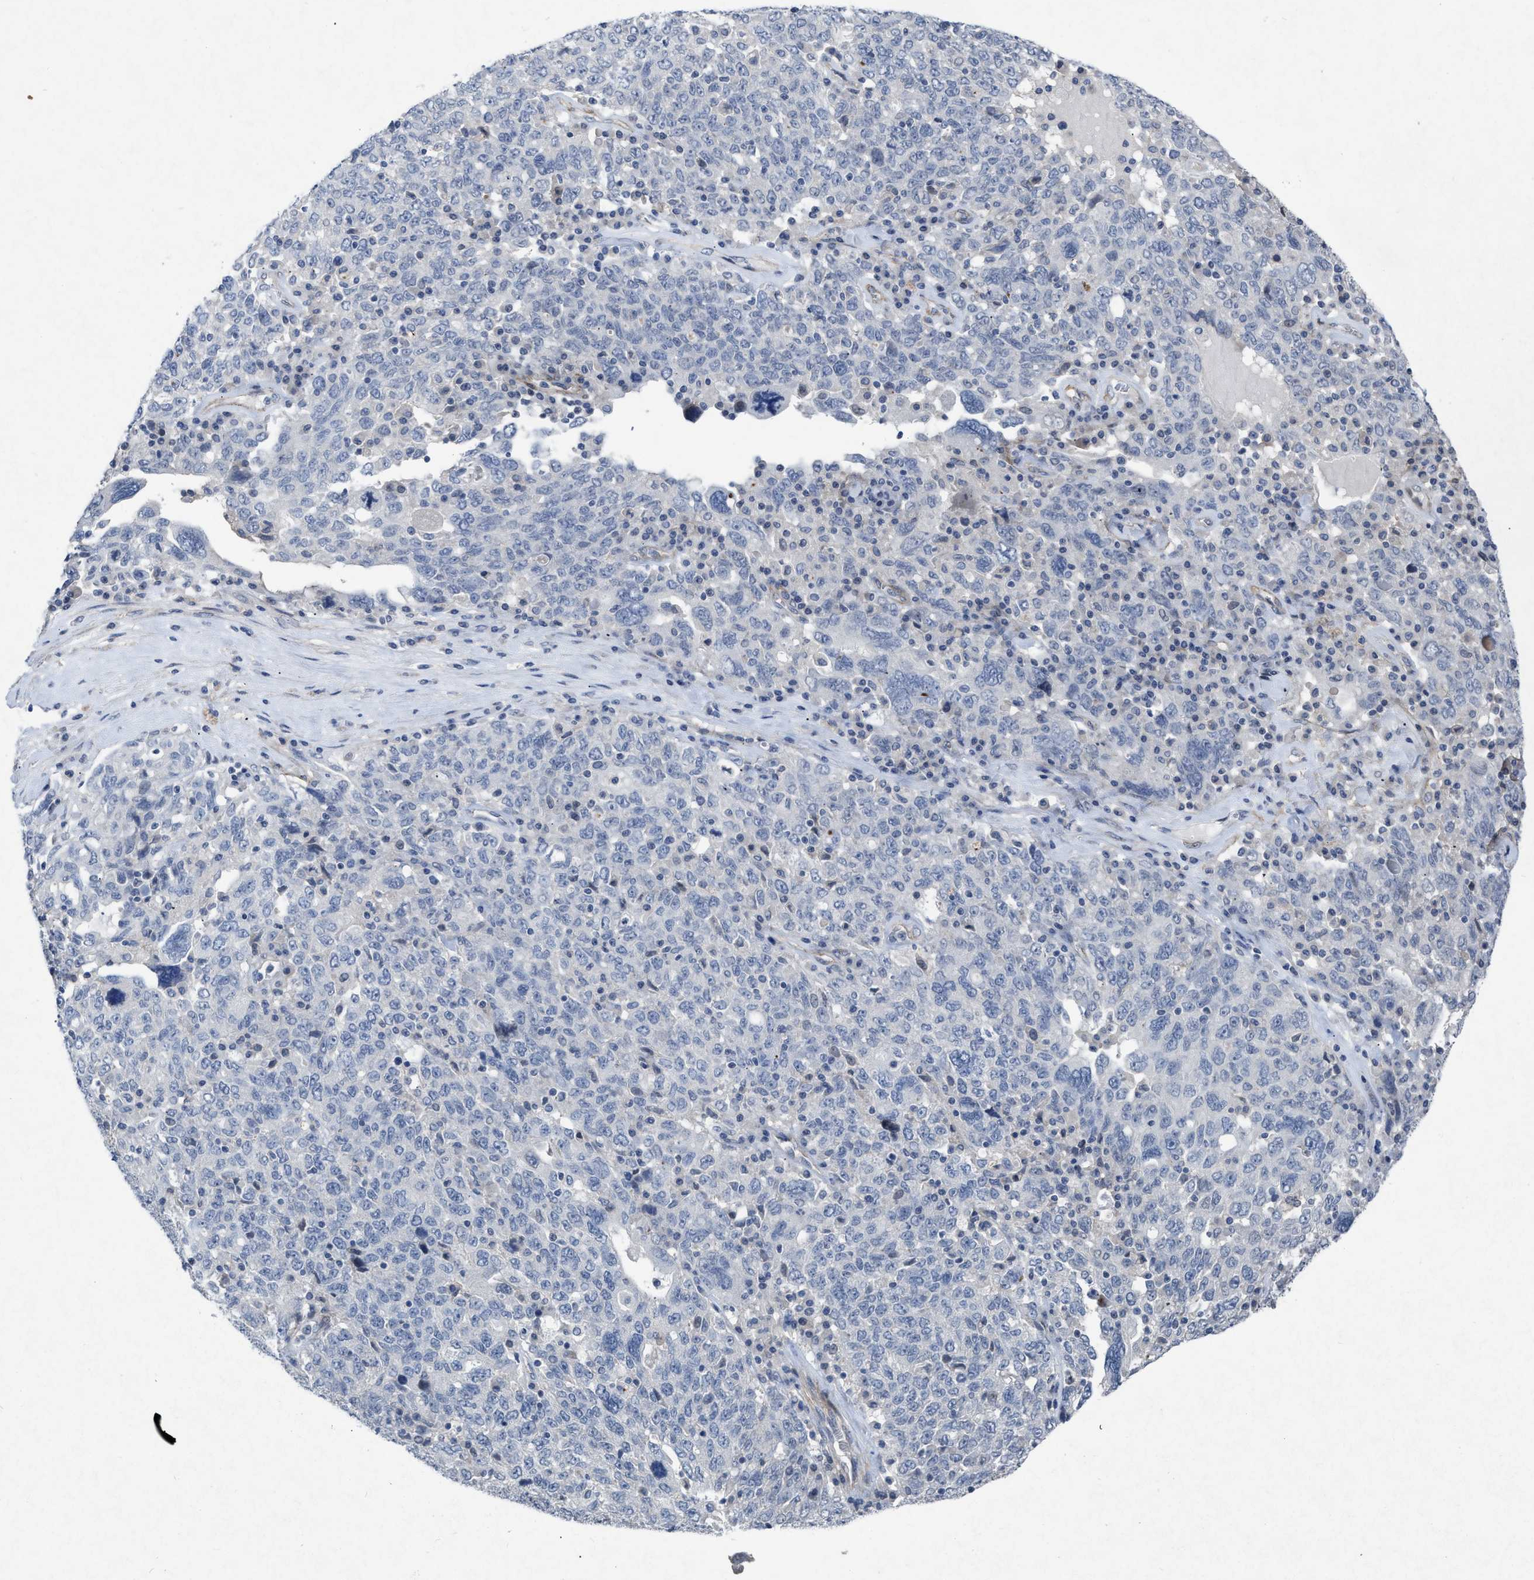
{"staining": {"intensity": "negative", "quantity": "none", "location": "none"}, "tissue": "ovarian cancer", "cell_type": "Tumor cells", "image_type": "cancer", "snomed": [{"axis": "morphology", "description": "Carcinoma, endometroid"}, {"axis": "topography", "description": "Ovary"}], "caption": "Ovarian cancer (endometroid carcinoma) was stained to show a protein in brown. There is no significant staining in tumor cells.", "gene": "PDGFRA", "patient": {"sex": "female", "age": 62}}